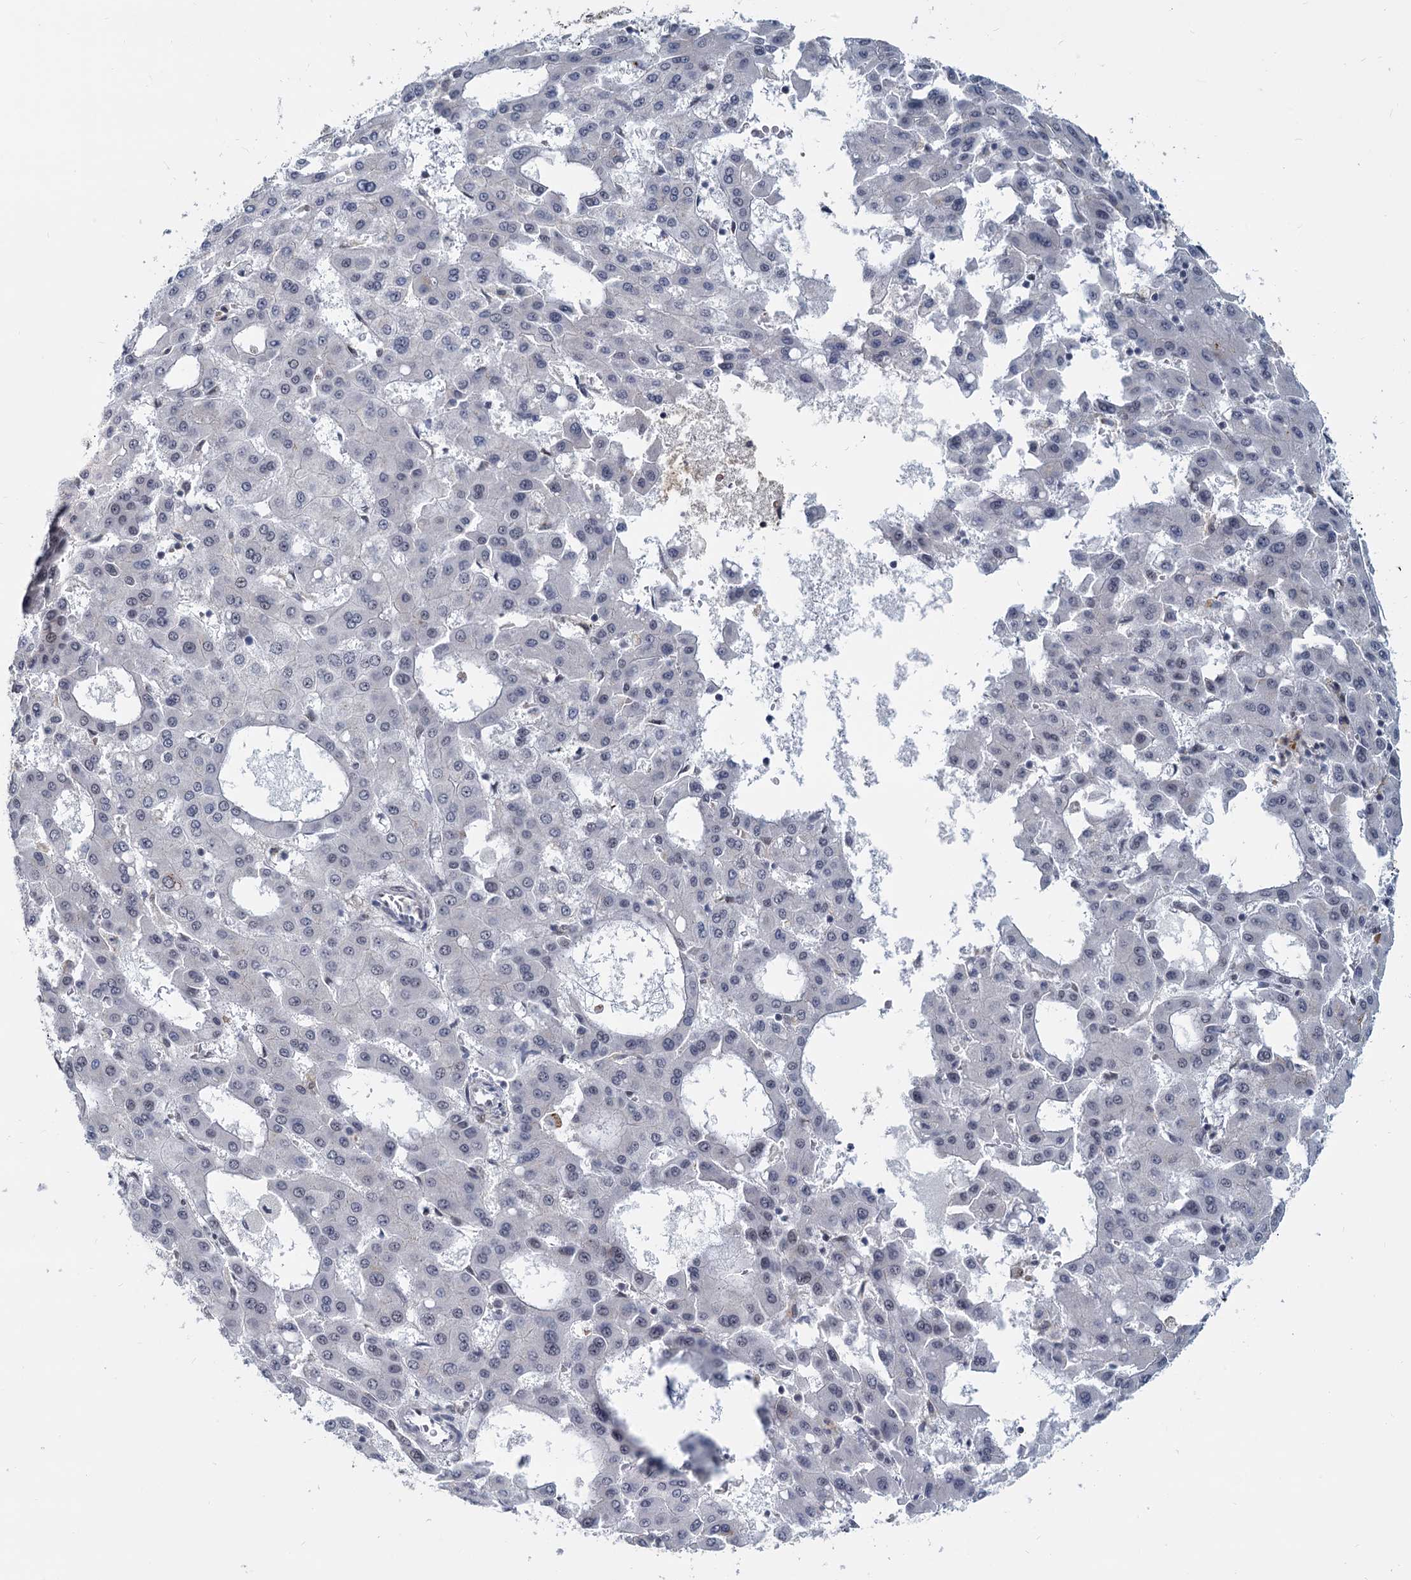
{"staining": {"intensity": "negative", "quantity": "none", "location": "none"}, "tissue": "liver cancer", "cell_type": "Tumor cells", "image_type": "cancer", "snomed": [{"axis": "morphology", "description": "Carcinoma, Hepatocellular, NOS"}, {"axis": "topography", "description": "Liver"}], "caption": "Image shows no significant protein positivity in tumor cells of hepatocellular carcinoma (liver).", "gene": "RPRD1A", "patient": {"sex": "male", "age": 47}}